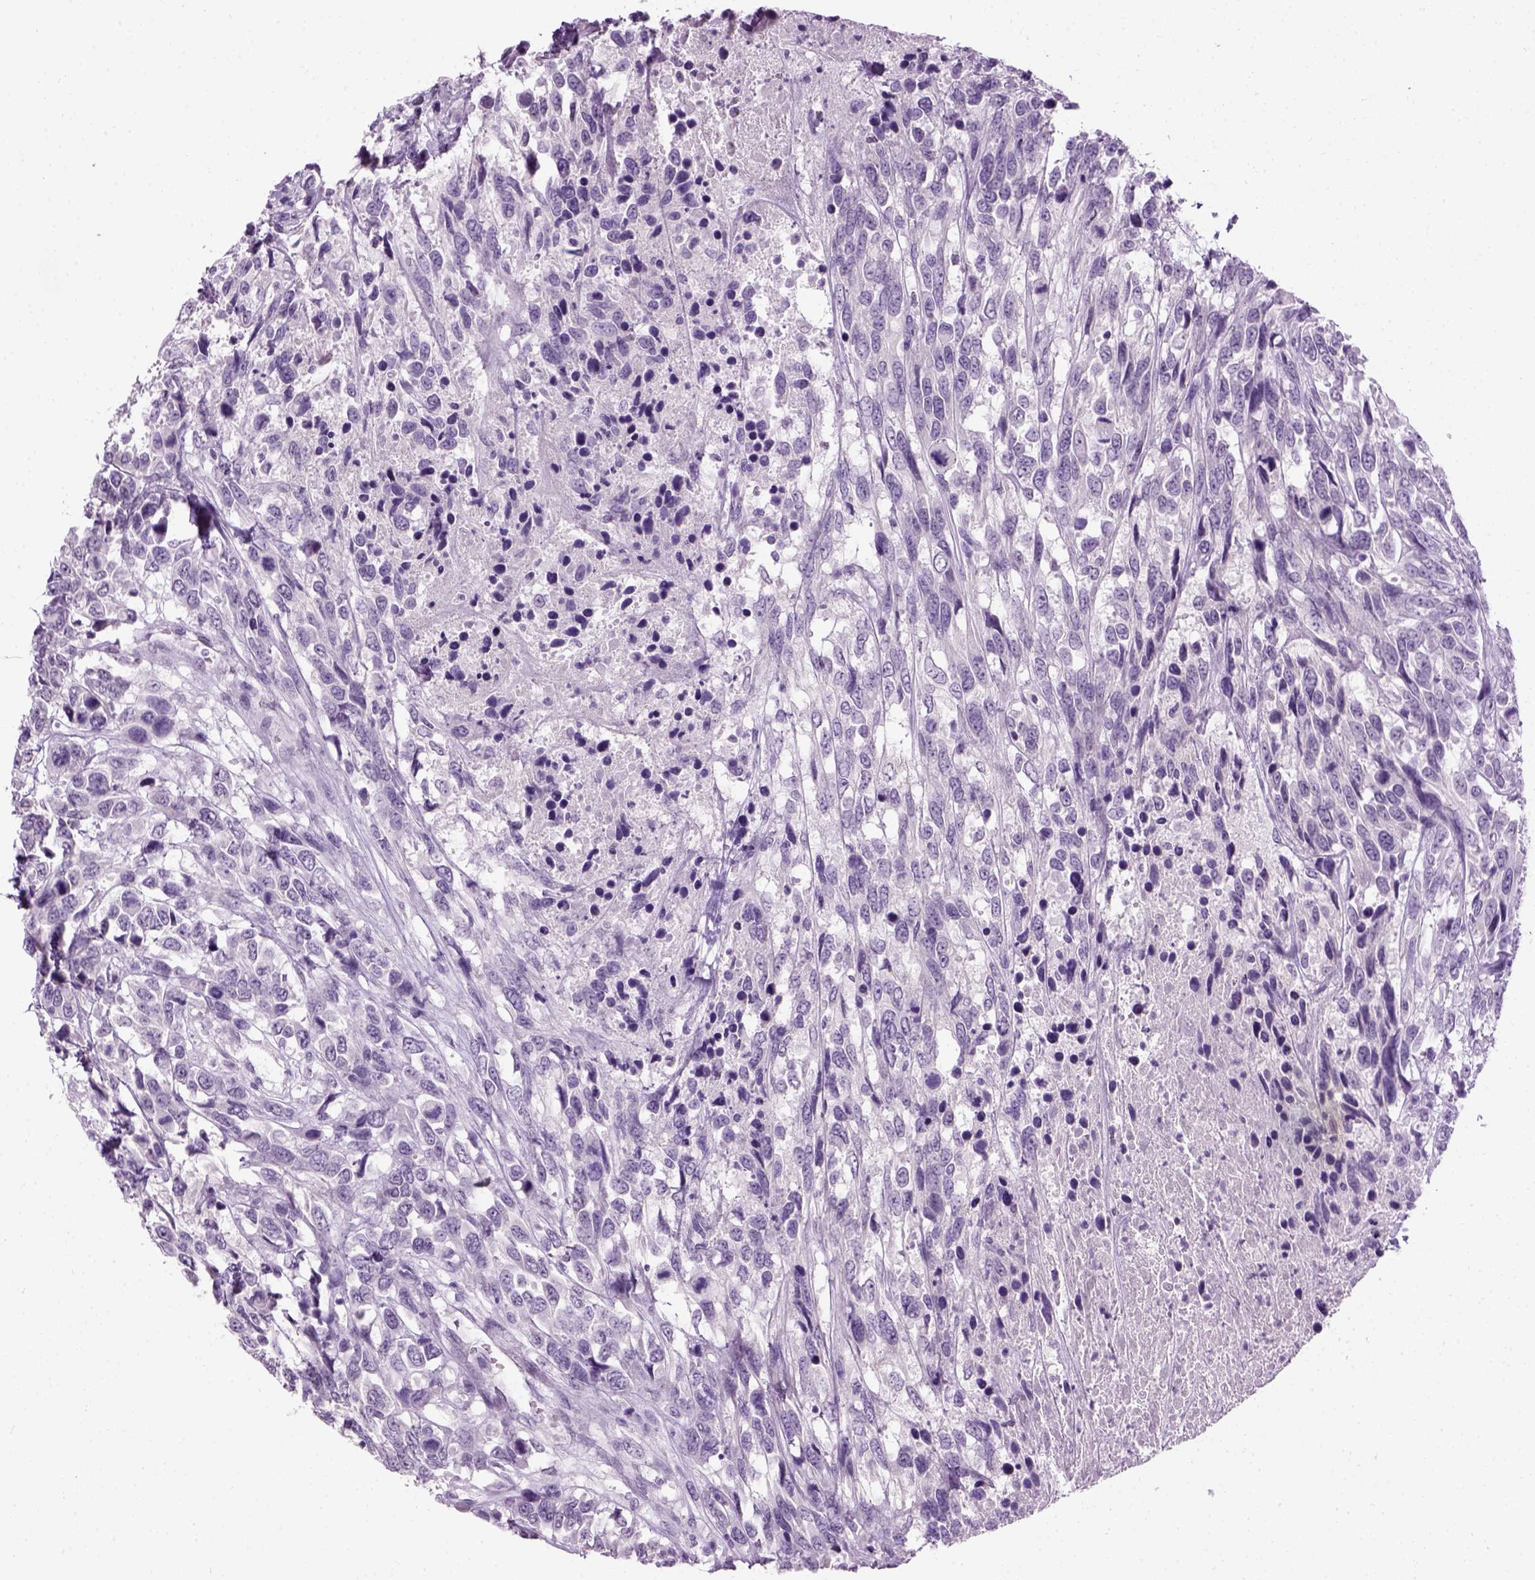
{"staining": {"intensity": "negative", "quantity": "none", "location": "none"}, "tissue": "urothelial cancer", "cell_type": "Tumor cells", "image_type": "cancer", "snomed": [{"axis": "morphology", "description": "Urothelial carcinoma, High grade"}, {"axis": "topography", "description": "Urinary bladder"}], "caption": "Immunohistochemistry (IHC) histopathology image of neoplastic tissue: urothelial cancer stained with DAB shows no significant protein positivity in tumor cells. The staining was performed using DAB (3,3'-diaminobenzidine) to visualize the protein expression in brown, while the nuclei were stained in blue with hematoxylin (Magnification: 20x).", "gene": "GABRB2", "patient": {"sex": "female", "age": 70}}